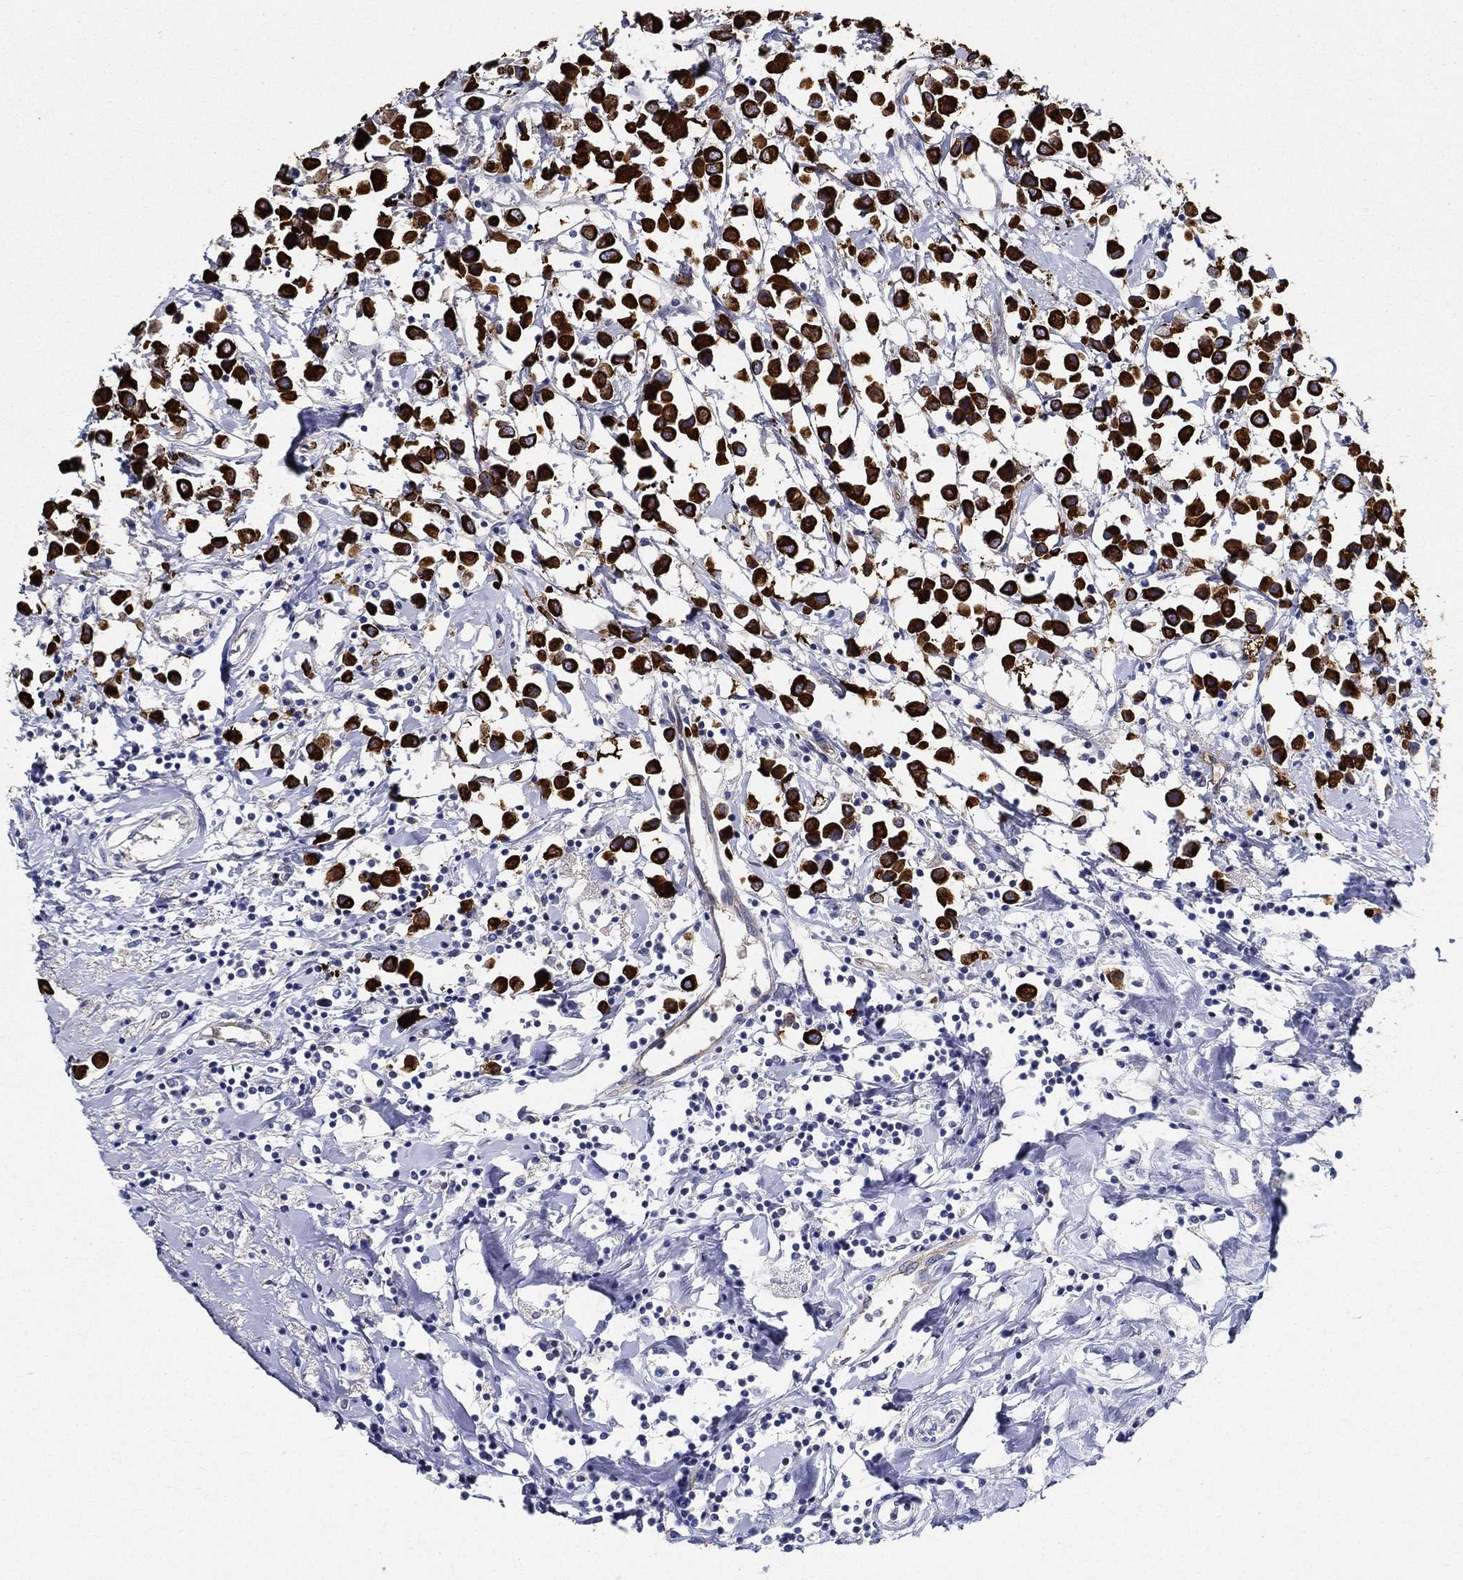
{"staining": {"intensity": "strong", "quantity": ">75%", "location": "cytoplasmic/membranous"}, "tissue": "breast cancer", "cell_type": "Tumor cells", "image_type": "cancer", "snomed": [{"axis": "morphology", "description": "Duct carcinoma"}, {"axis": "topography", "description": "Breast"}], "caption": "Strong cytoplasmic/membranous staining is appreciated in about >75% of tumor cells in breast cancer.", "gene": "NEDD9", "patient": {"sex": "female", "age": 61}}